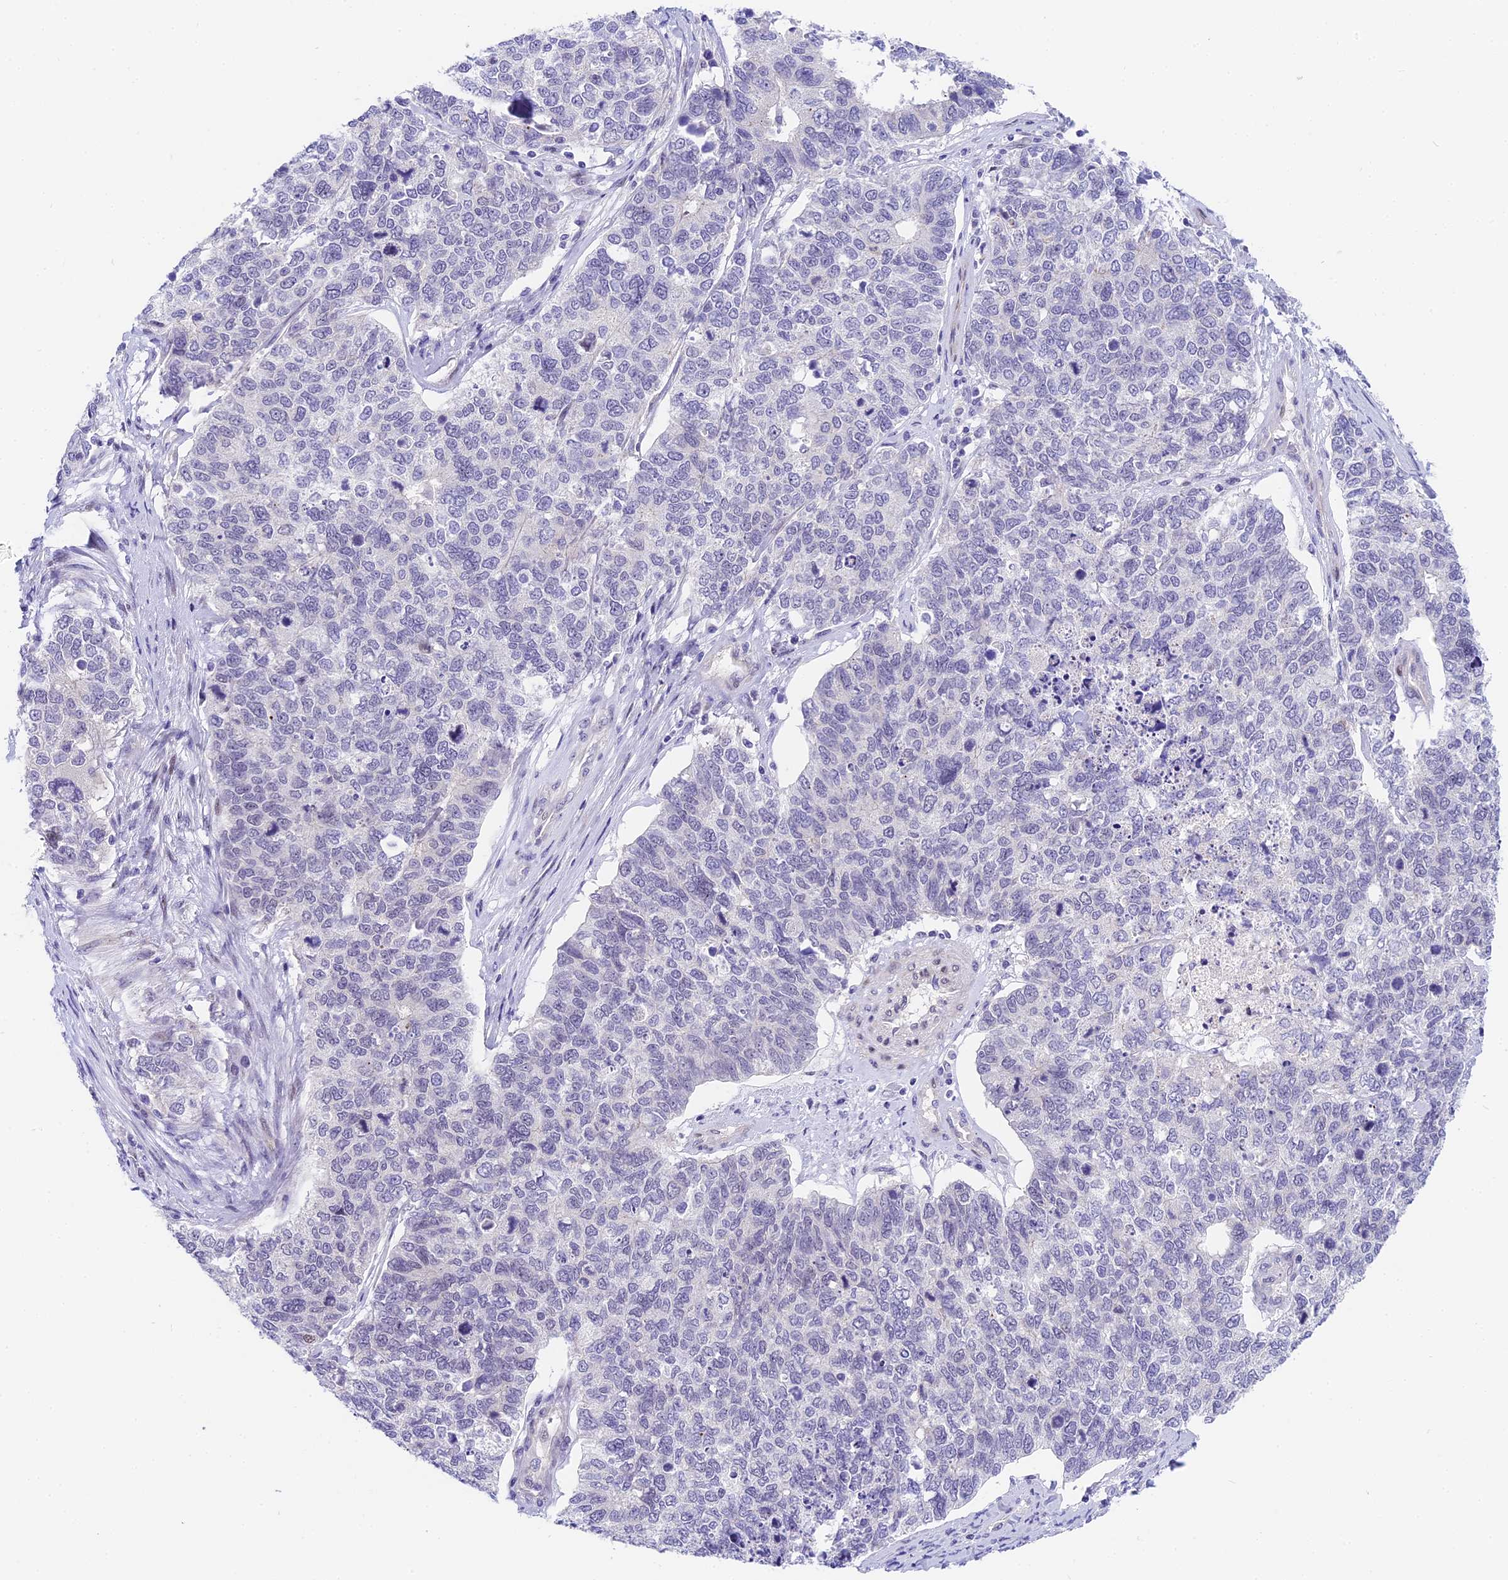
{"staining": {"intensity": "negative", "quantity": "none", "location": "none"}, "tissue": "cervical cancer", "cell_type": "Tumor cells", "image_type": "cancer", "snomed": [{"axis": "morphology", "description": "Squamous cell carcinoma, NOS"}, {"axis": "topography", "description": "Cervix"}], "caption": "This is a micrograph of immunohistochemistry (IHC) staining of cervical squamous cell carcinoma, which shows no expression in tumor cells. The staining is performed using DAB (3,3'-diaminobenzidine) brown chromogen with nuclei counter-stained in using hematoxylin.", "gene": "MIDN", "patient": {"sex": "female", "age": 63}}